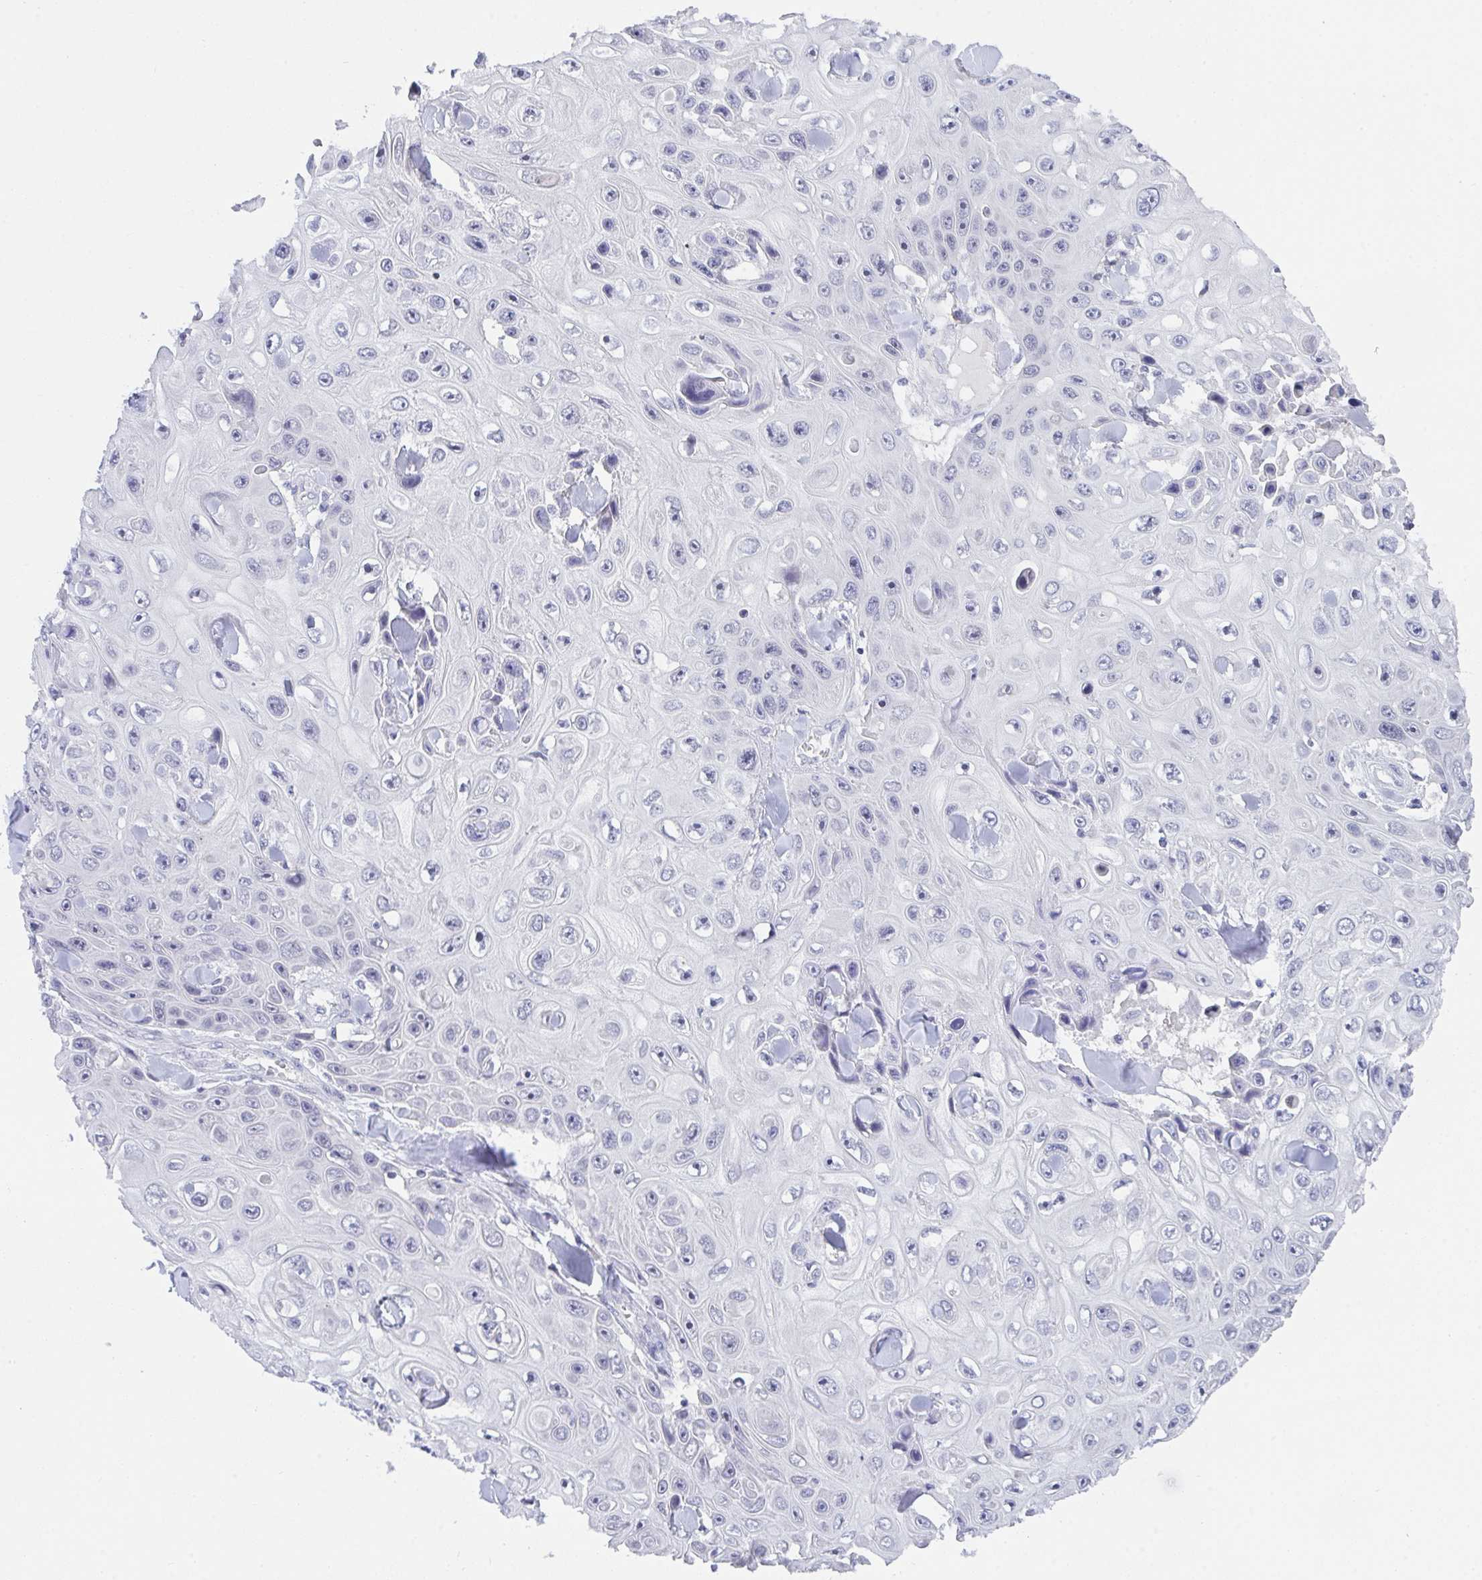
{"staining": {"intensity": "weak", "quantity": "<25%", "location": "nuclear"}, "tissue": "skin cancer", "cell_type": "Tumor cells", "image_type": "cancer", "snomed": [{"axis": "morphology", "description": "Squamous cell carcinoma, NOS"}, {"axis": "topography", "description": "Skin"}], "caption": "Immunohistochemical staining of skin squamous cell carcinoma displays no significant staining in tumor cells.", "gene": "BMAL2", "patient": {"sex": "male", "age": 82}}